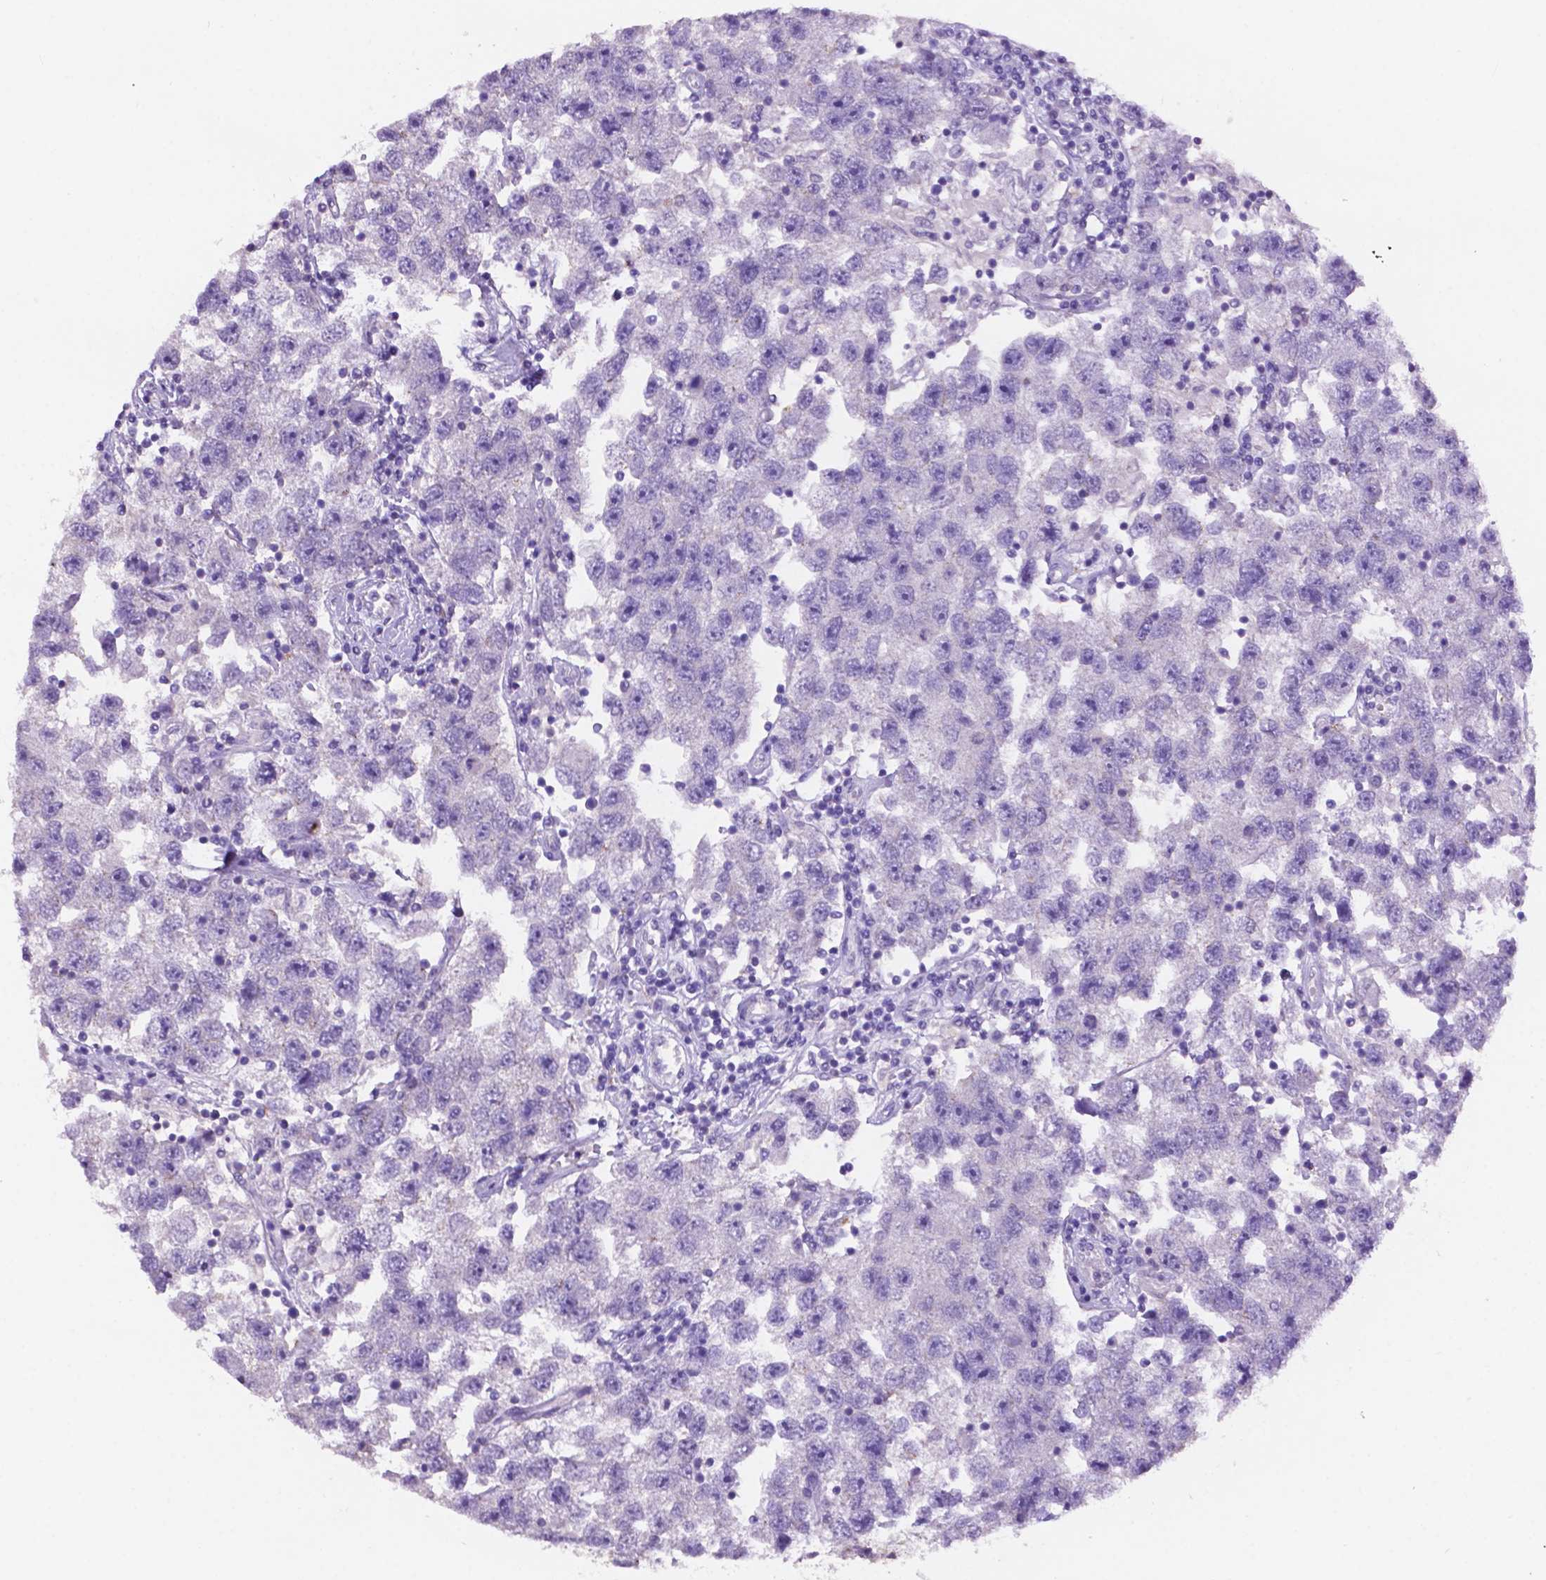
{"staining": {"intensity": "negative", "quantity": "none", "location": "none"}, "tissue": "testis cancer", "cell_type": "Tumor cells", "image_type": "cancer", "snomed": [{"axis": "morphology", "description": "Seminoma, NOS"}, {"axis": "topography", "description": "Testis"}], "caption": "Immunohistochemistry (IHC) of human seminoma (testis) shows no staining in tumor cells.", "gene": "PRPS2", "patient": {"sex": "male", "age": 26}}